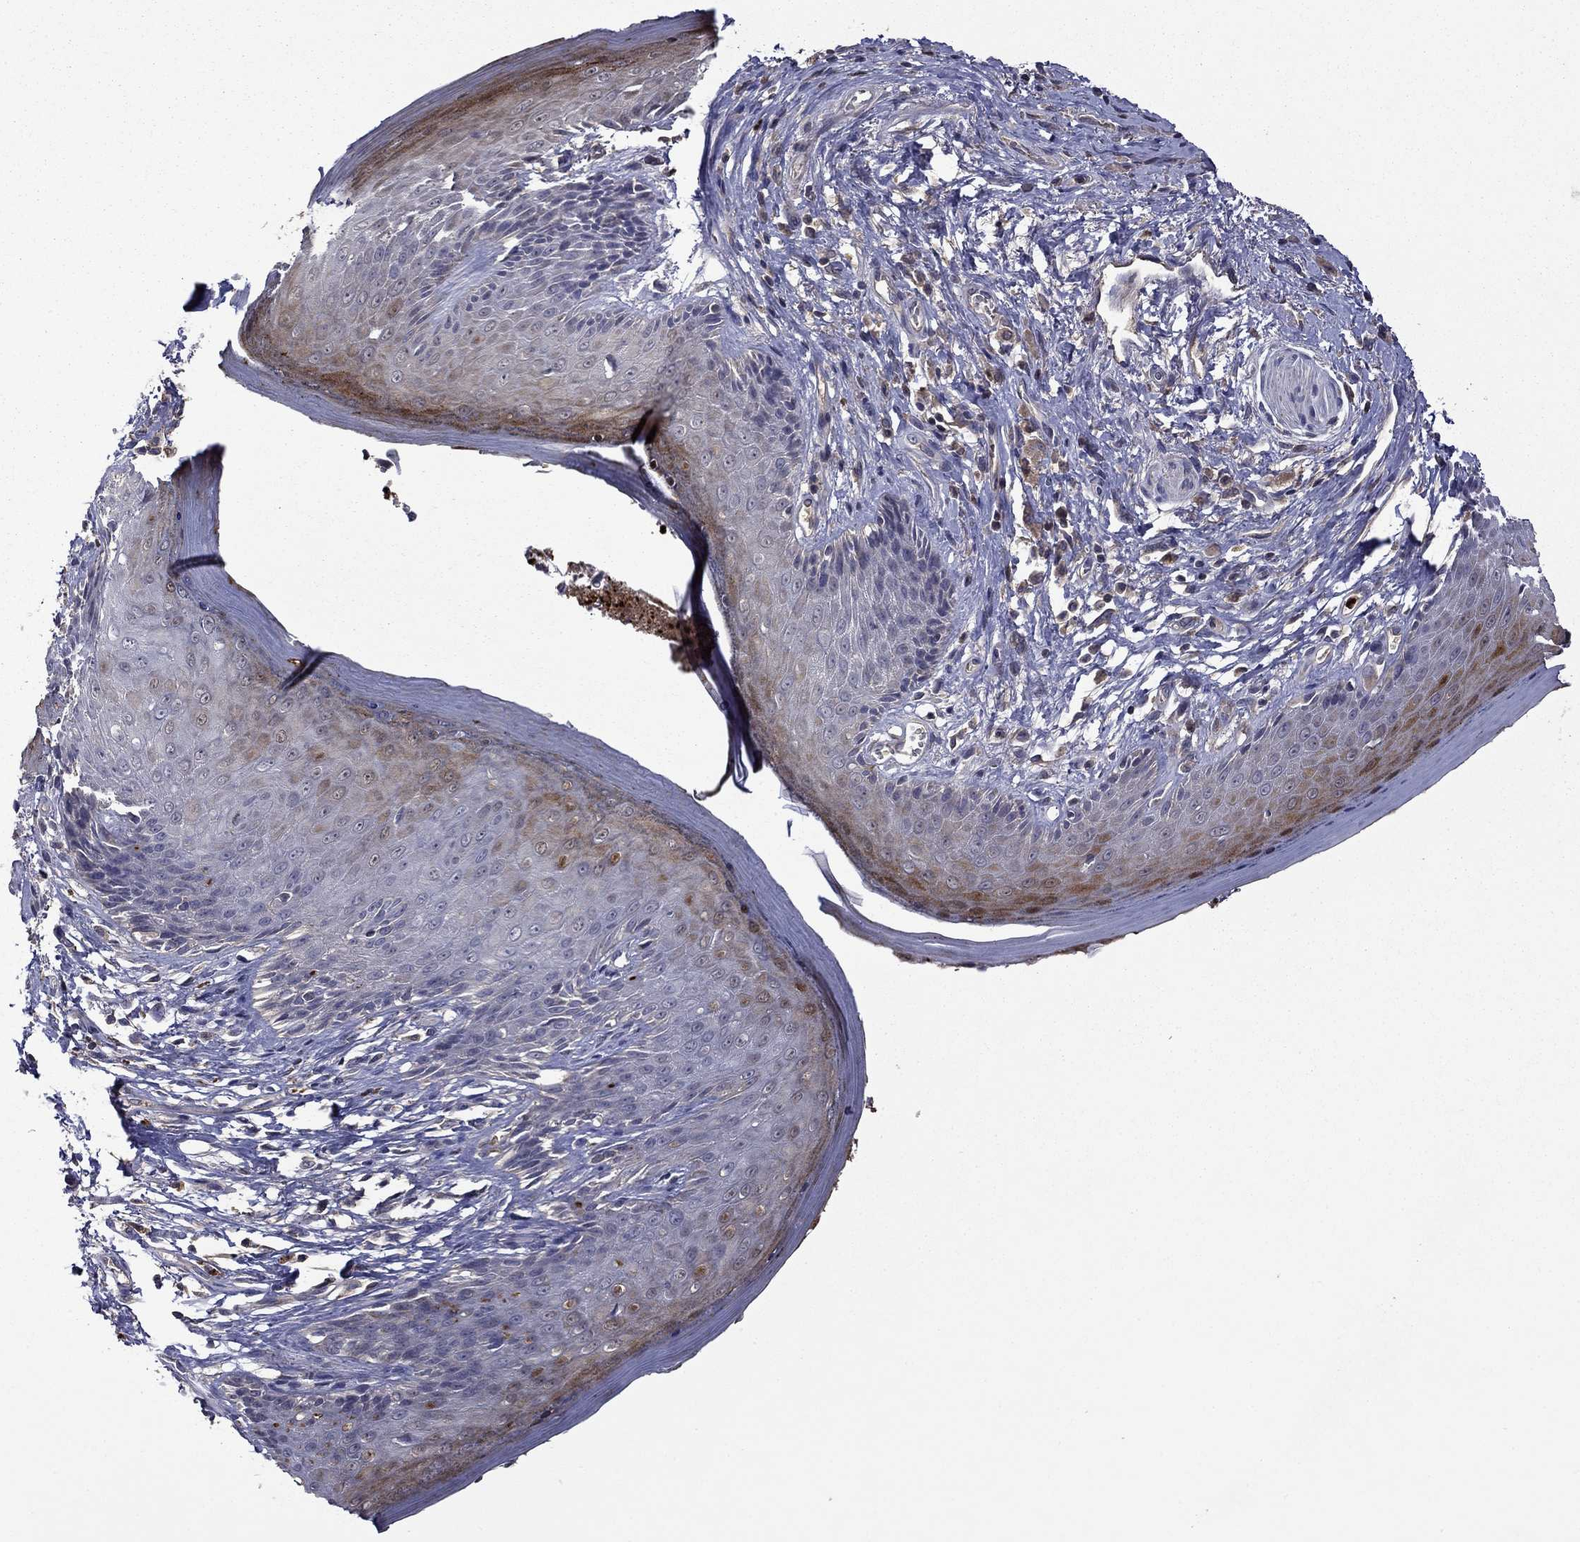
{"staining": {"intensity": "moderate", "quantity": "25%-75%", "location": "cytoplasmic/membranous"}, "tissue": "skin", "cell_type": "Epidermal cells", "image_type": "normal", "snomed": [{"axis": "morphology", "description": "Normal tissue, NOS"}, {"axis": "morphology", "description": "Adenocarcinoma, NOS"}, {"axis": "topography", "description": "Rectum"}, {"axis": "topography", "description": "Anal"}], "caption": "Protein expression analysis of benign human skin reveals moderate cytoplasmic/membranous positivity in approximately 25%-75% of epidermal cells. (brown staining indicates protein expression, while blue staining denotes nuclei).", "gene": "SATB1", "patient": {"sex": "female", "age": 68}}